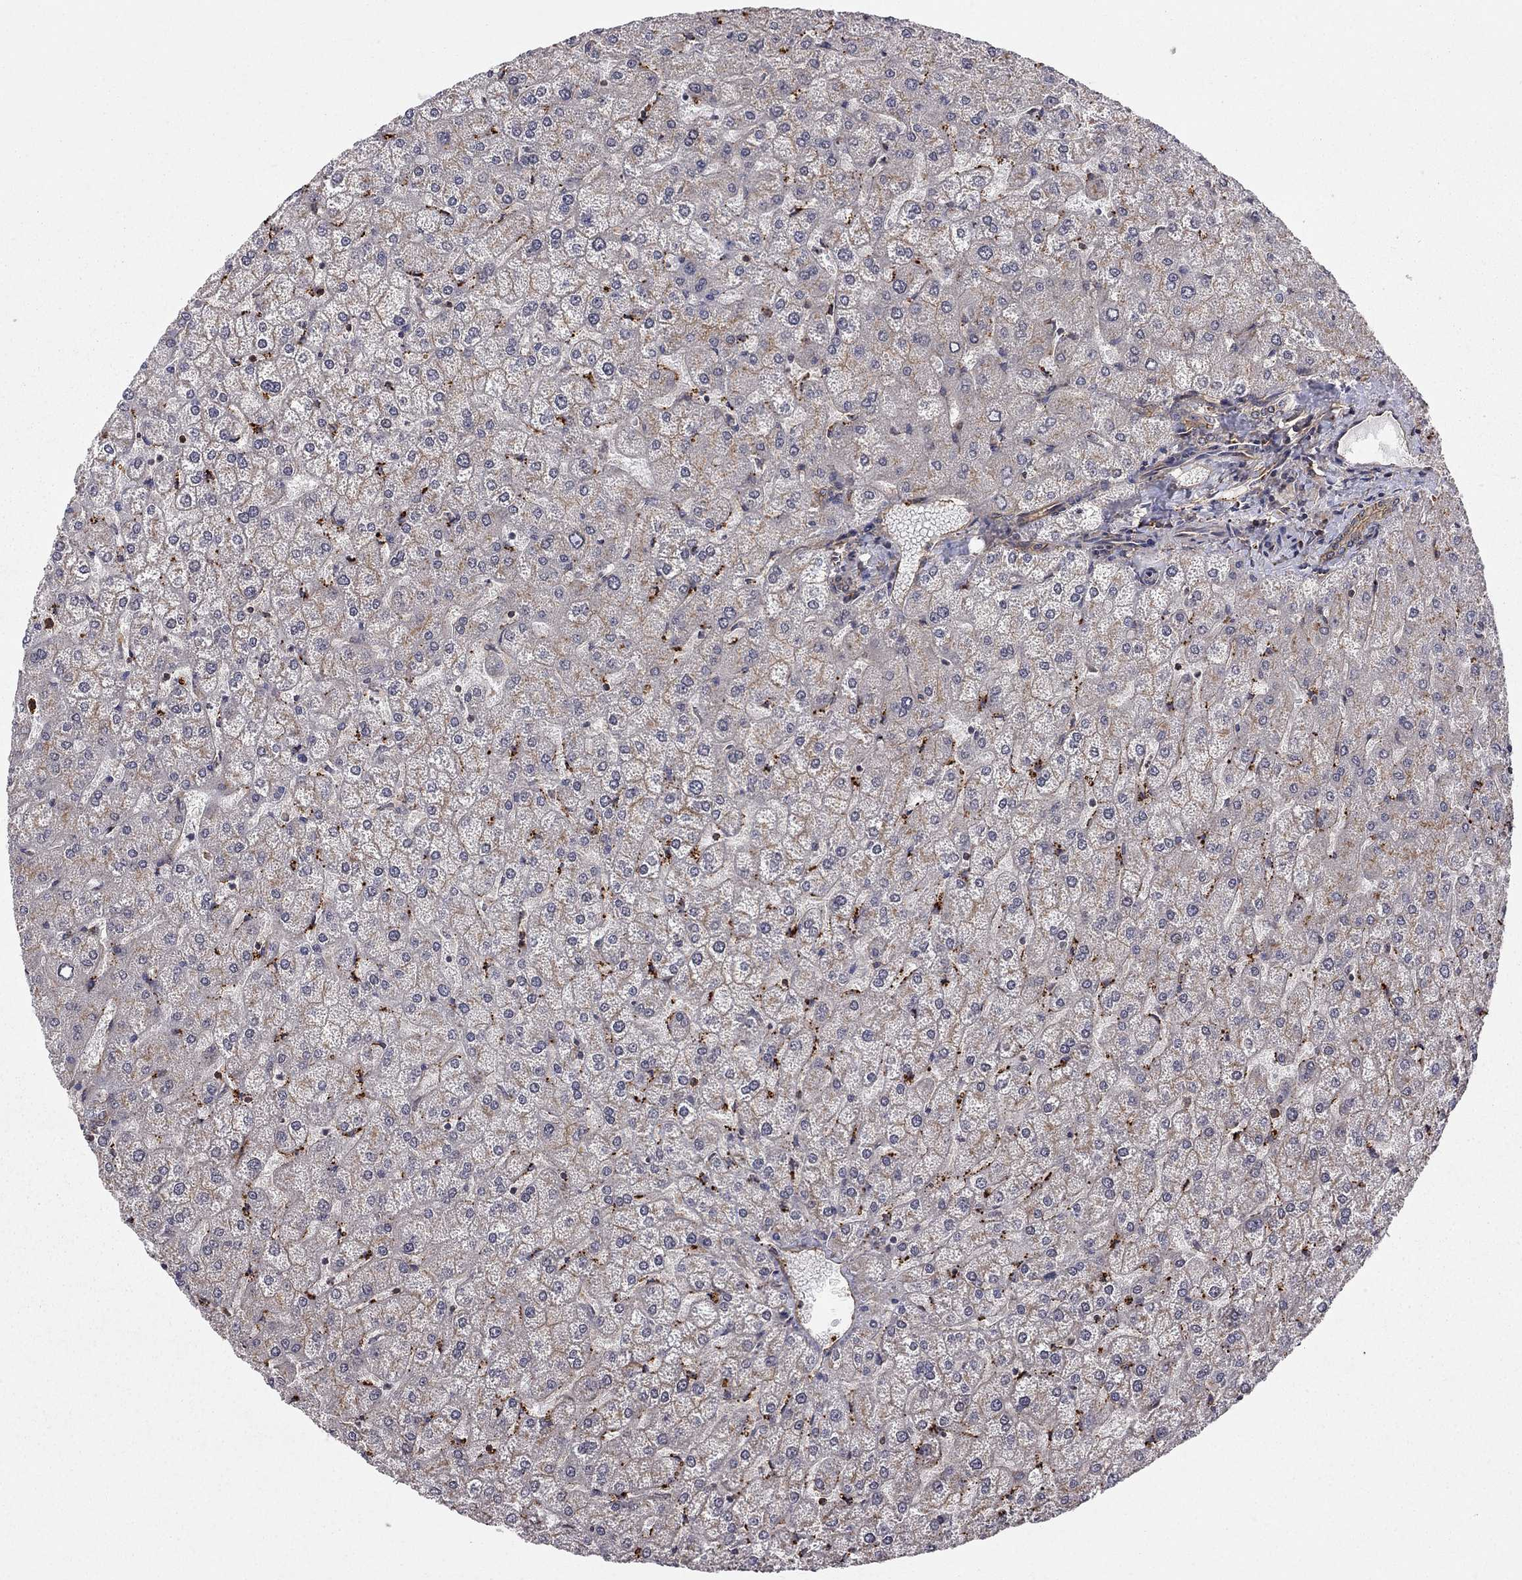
{"staining": {"intensity": "negative", "quantity": "none", "location": "none"}, "tissue": "liver", "cell_type": "Cholangiocytes", "image_type": "normal", "snomed": [{"axis": "morphology", "description": "Normal tissue, NOS"}, {"axis": "topography", "description": "Liver"}], "caption": "The micrograph shows no significant staining in cholangiocytes of liver. The staining is performed using DAB brown chromogen with nuclei counter-stained in using hematoxylin.", "gene": "RASEF", "patient": {"sex": "female", "age": 32}}